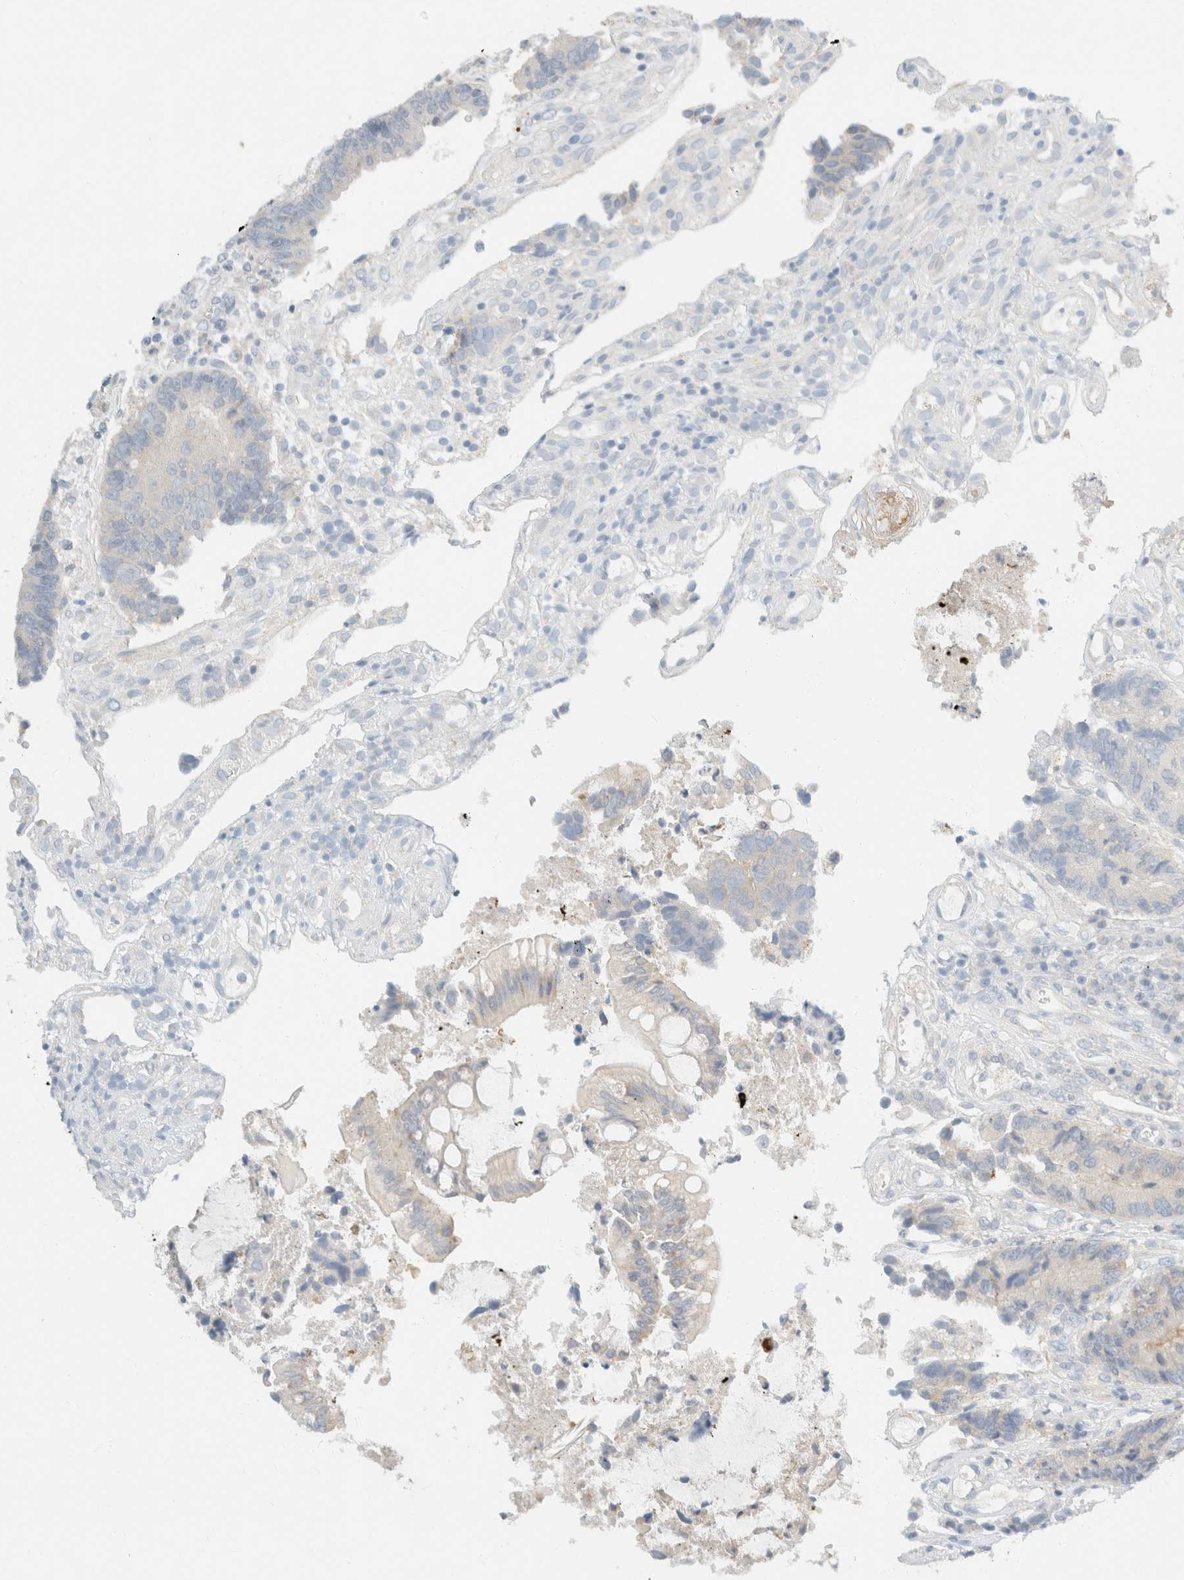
{"staining": {"intensity": "negative", "quantity": "none", "location": "none"}, "tissue": "colorectal cancer", "cell_type": "Tumor cells", "image_type": "cancer", "snomed": [{"axis": "morphology", "description": "Adenocarcinoma, NOS"}, {"axis": "topography", "description": "Rectum"}], "caption": "Immunohistochemistry of colorectal cancer exhibits no expression in tumor cells.", "gene": "SH3GLB2", "patient": {"sex": "male", "age": 84}}